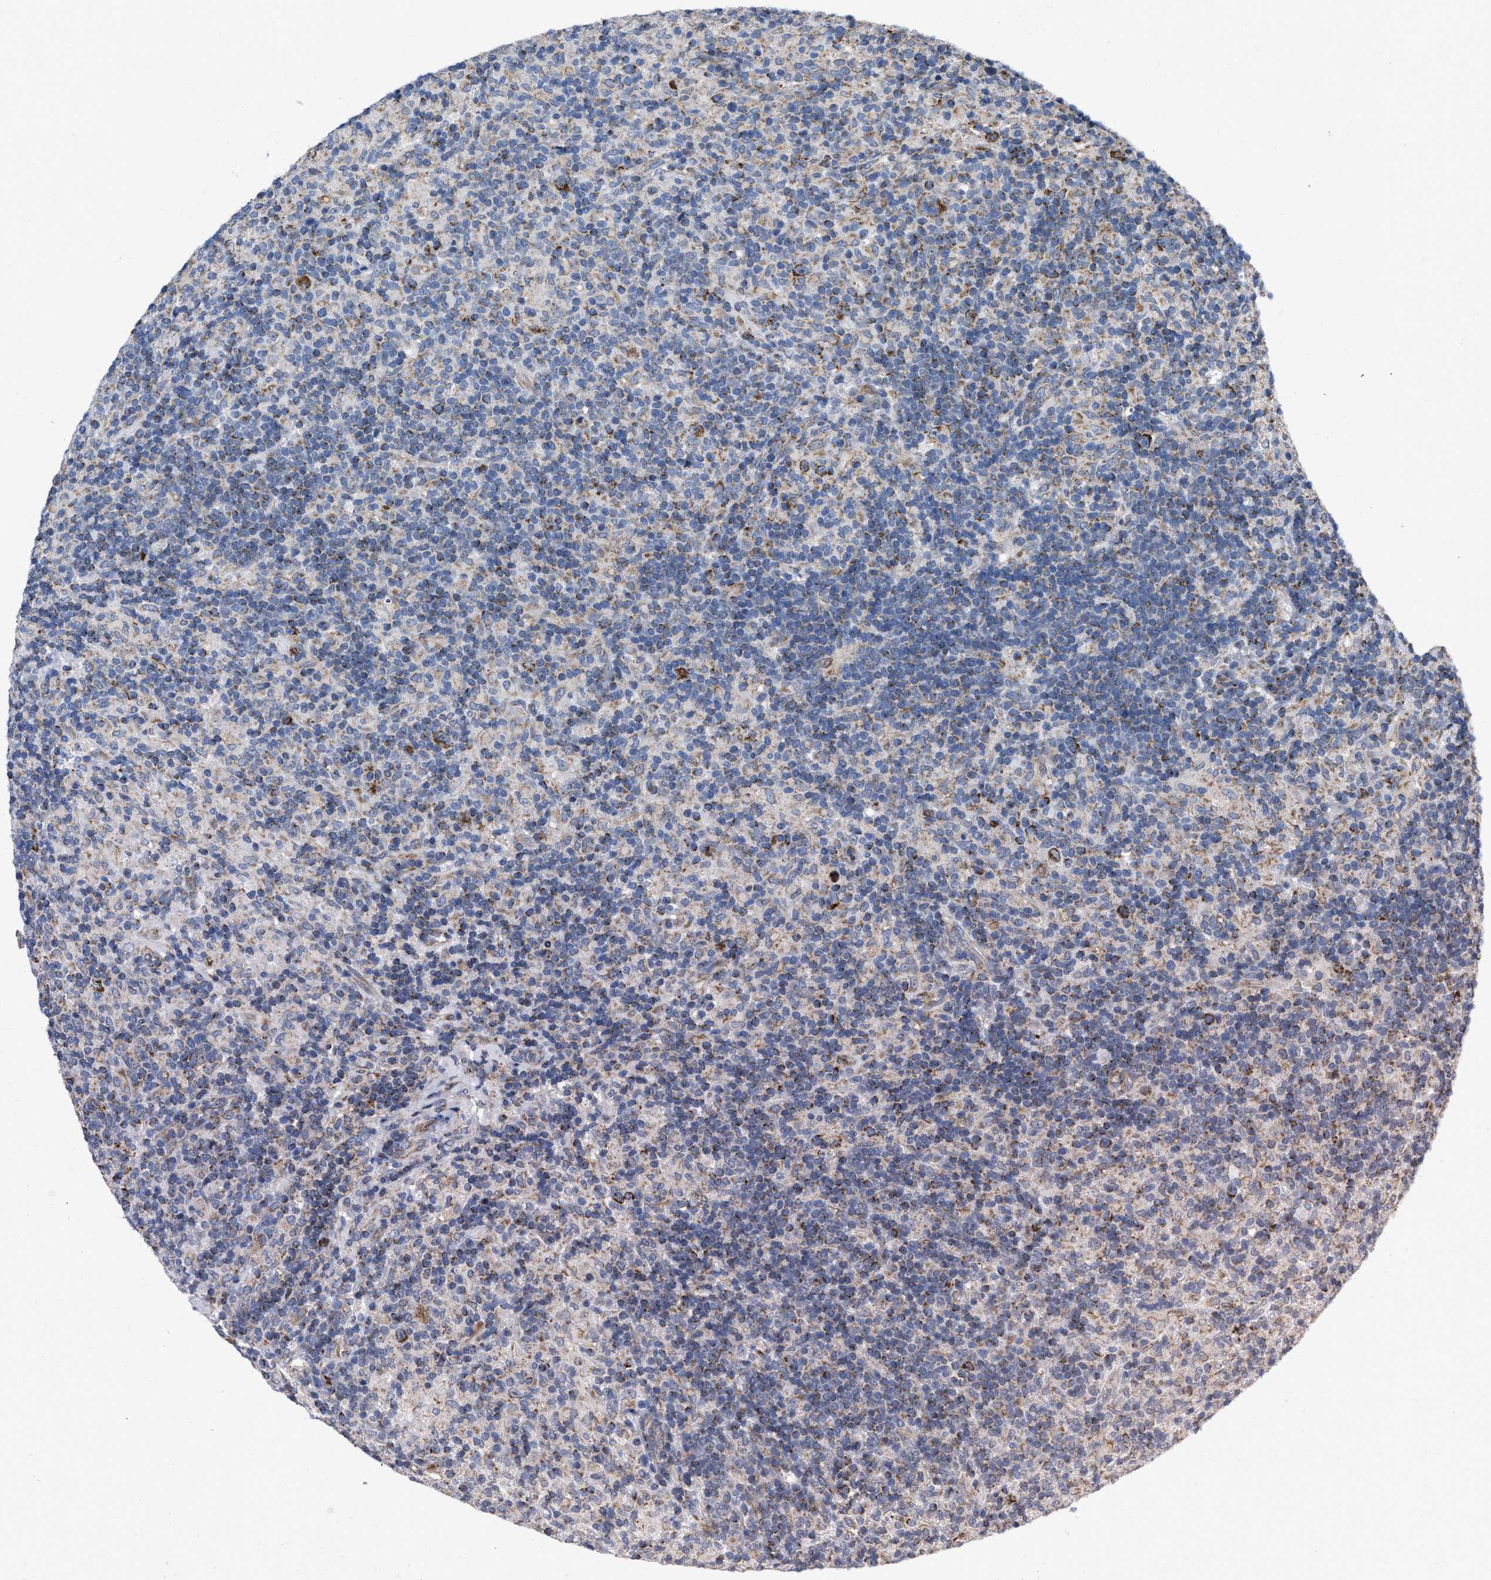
{"staining": {"intensity": "strong", "quantity": ">75%", "location": "cytoplasmic/membranous"}, "tissue": "lymphoma", "cell_type": "Tumor cells", "image_type": "cancer", "snomed": [{"axis": "morphology", "description": "Hodgkin's disease, NOS"}, {"axis": "topography", "description": "Lymph node"}], "caption": "The histopathology image shows immunohistochemical staining of Hodgkin's disease. There is strong cytoplasmic/membranous staining is present in about >75% of tumor cells.", "gene": "AKAP1", "patient": {"sex": "male", "age": 70}}